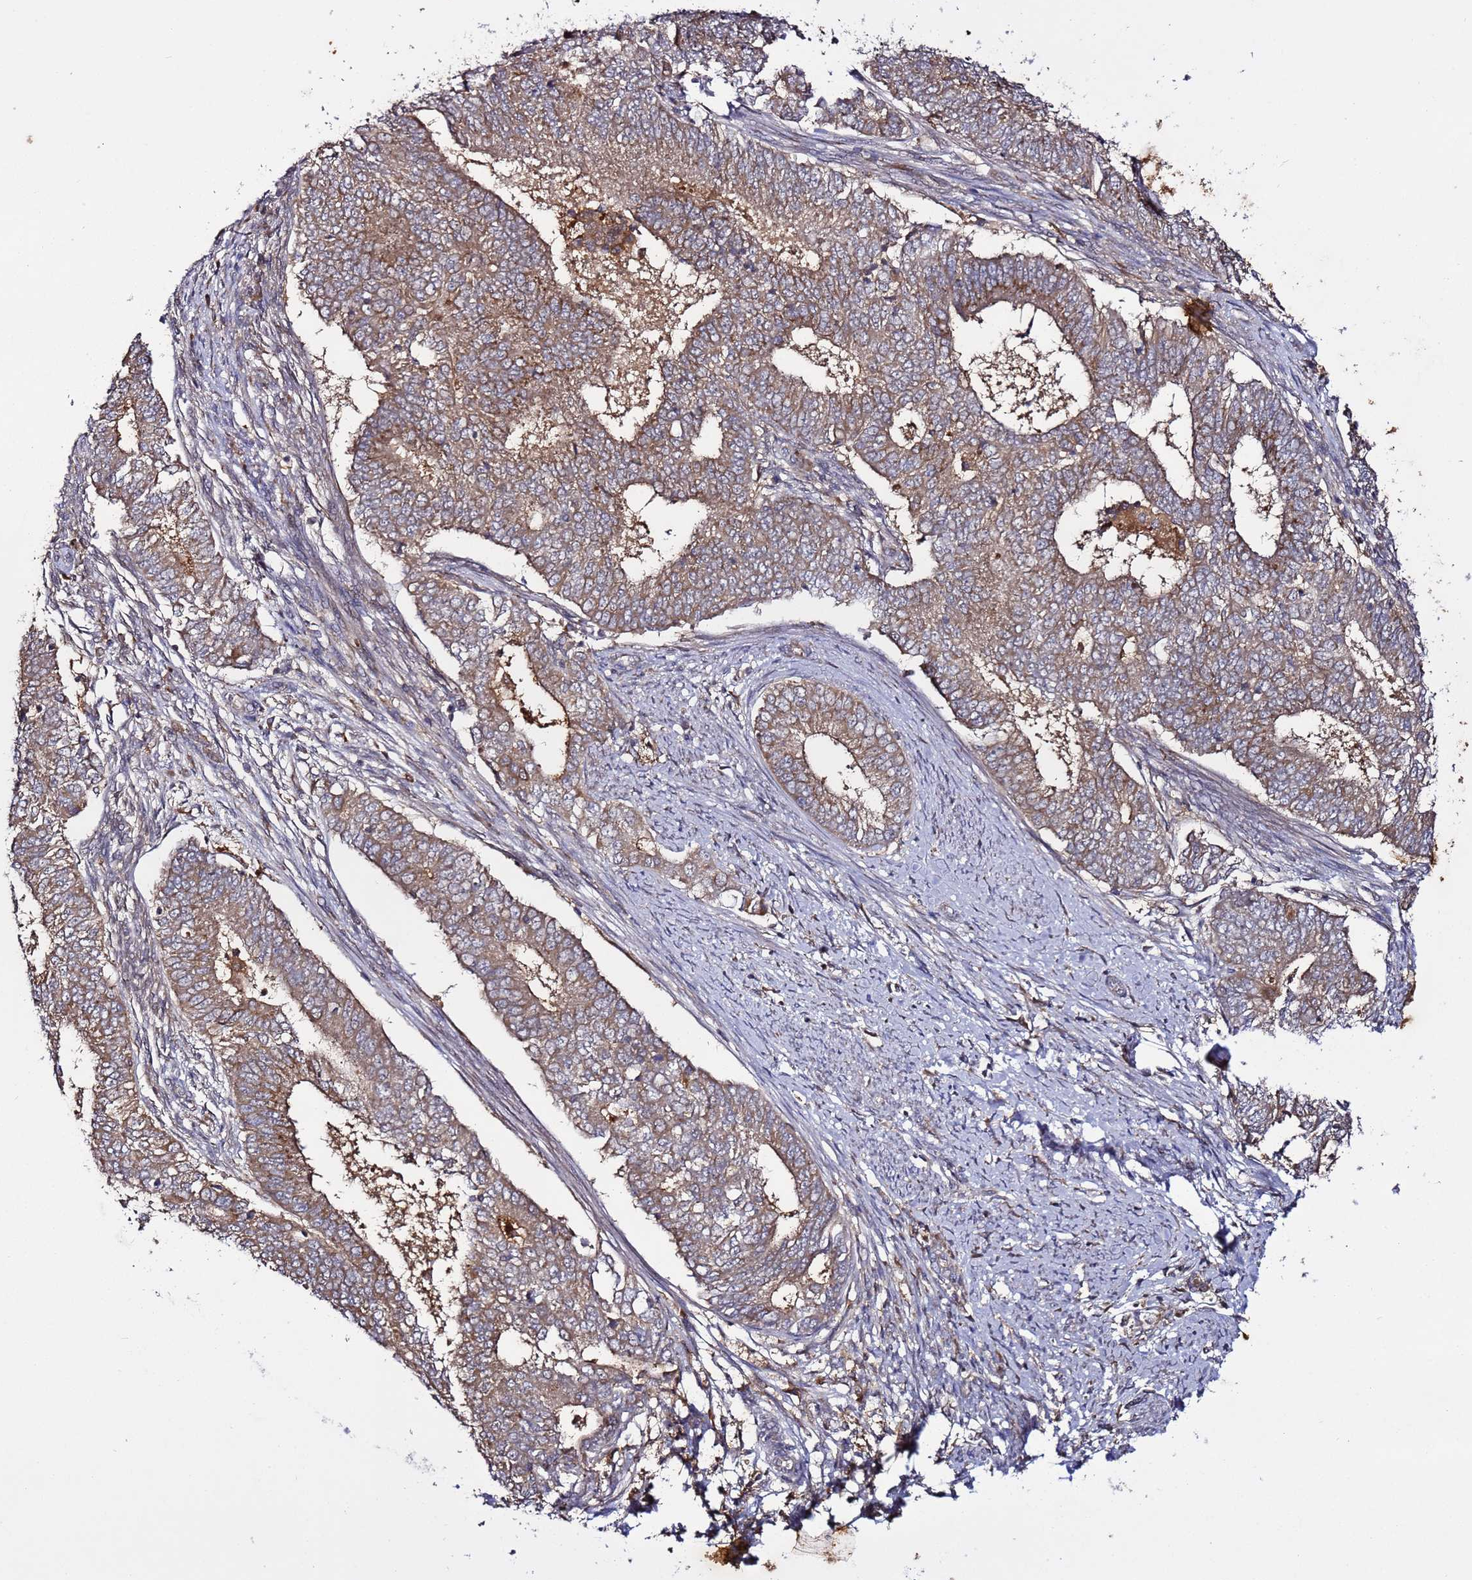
{"staining": {"intensity": "moderate", "quantity": ">75%", "location": "cytoplasmic/membranous"}, "tissue": "endometrial cancer", "cell_type": "Tumor cells", "image_type": "cancer", "snomed": [{"axis": "morphology", "description": "Adenocarcinoma, NOS"}, {"axis": "topography", "description": "Endometrium"}], "caption": "Endometrial adenocarcinoma tissue exhibits moderate cytoplasmic/membranous staining in about >75% of tumor cells", "gene": "TMEM176B", "patient": {"sex": "female", "age": 62}}